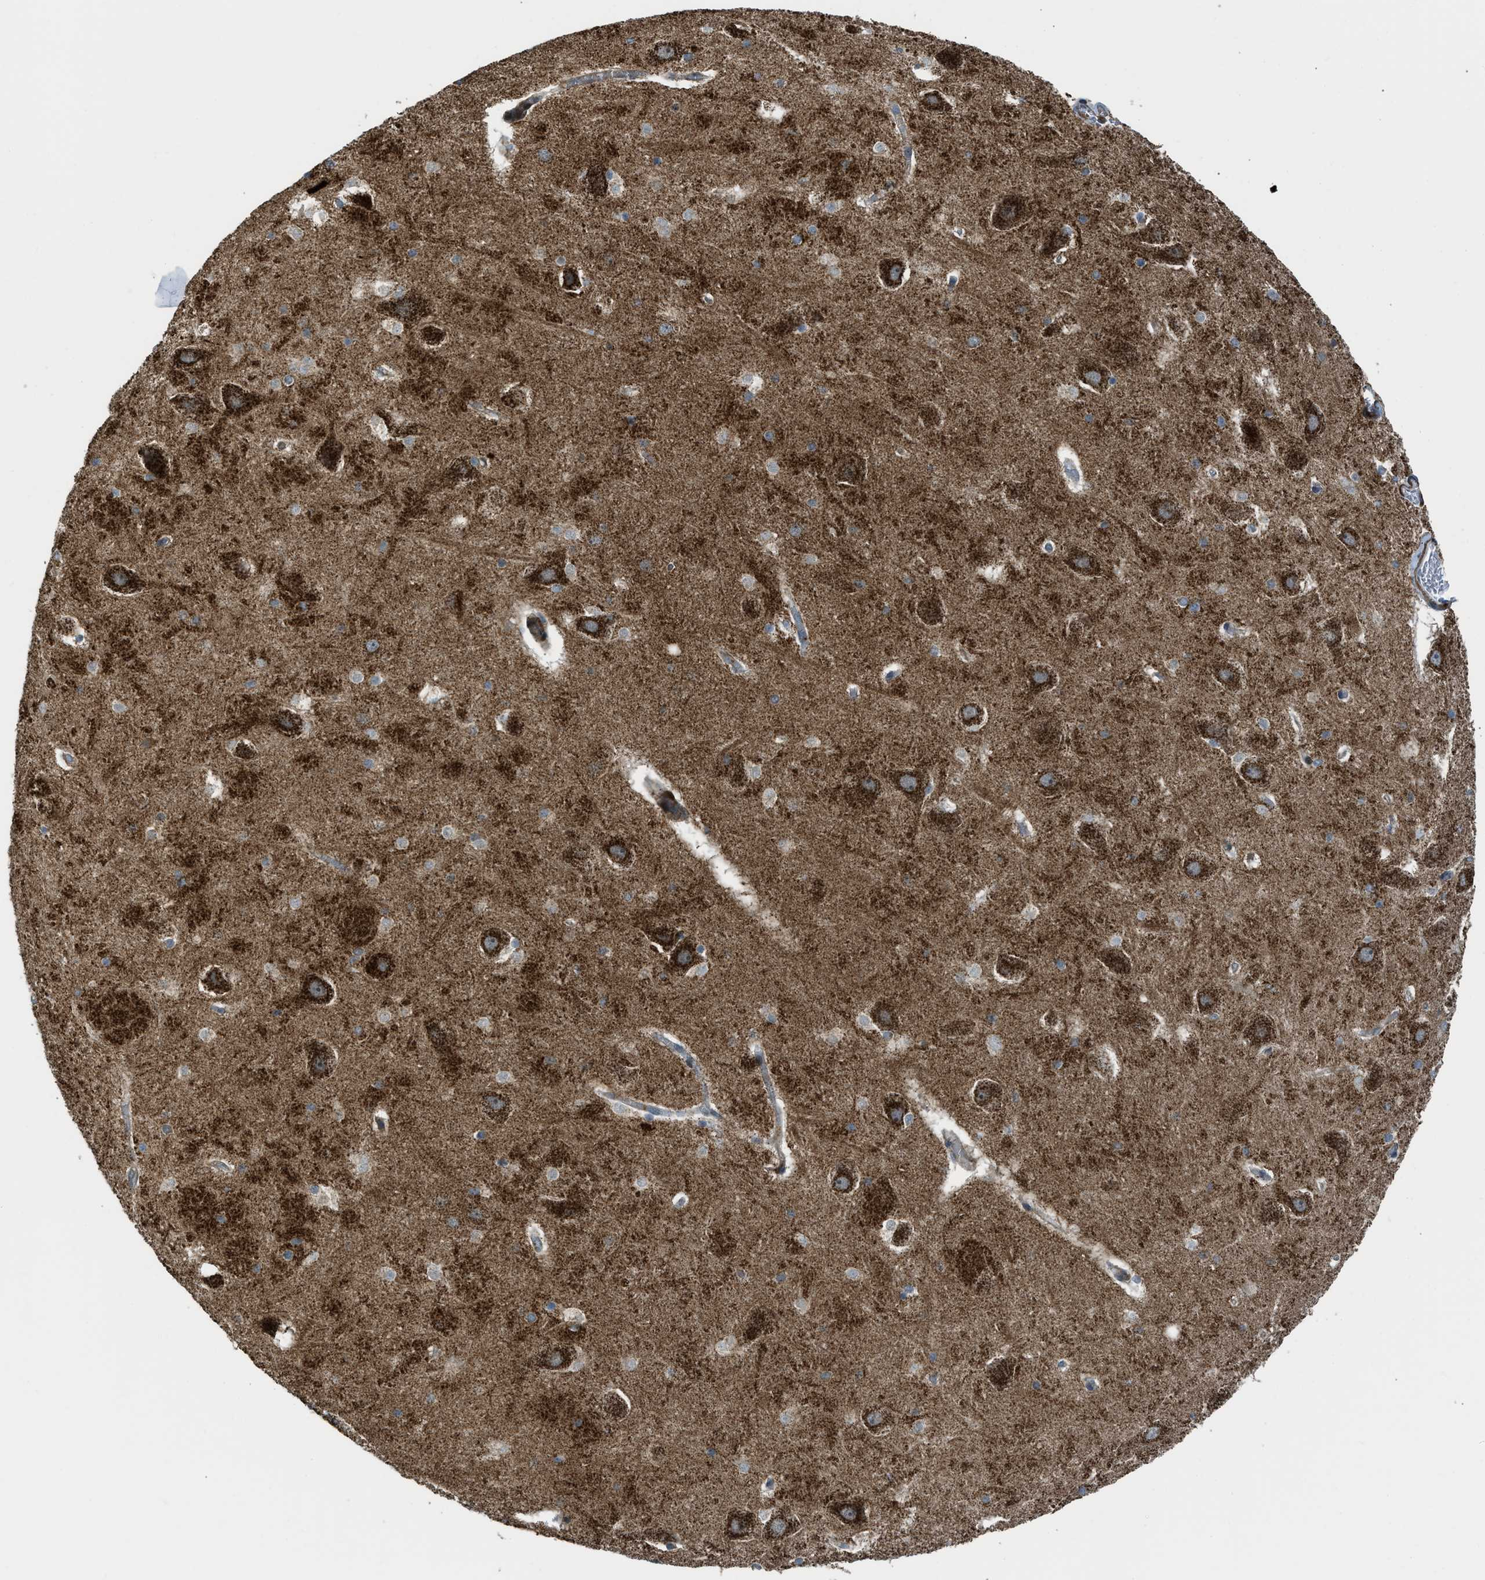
{"staining": {"intensity": "moderate", "quantity": ">75%", "location": "cytoplasmic/membranous"}, "tissue": "hippocampus", "cell_type": "Glial cells", "image_type": "normal", "snomed": [{"axis": "morphology", "description": "Normal tissue, NOS"}, {"axis": "topography", "description": "Hippocampus"}], "caption": "Immunohistochemical staining of unremarkable human hippocampus shows >75% levels of moderate cytoplasmic/membranous protein expression in about >75% of glial cells.", "gene": "SESN2", "patient": {"sex": "male", "age": 45}}